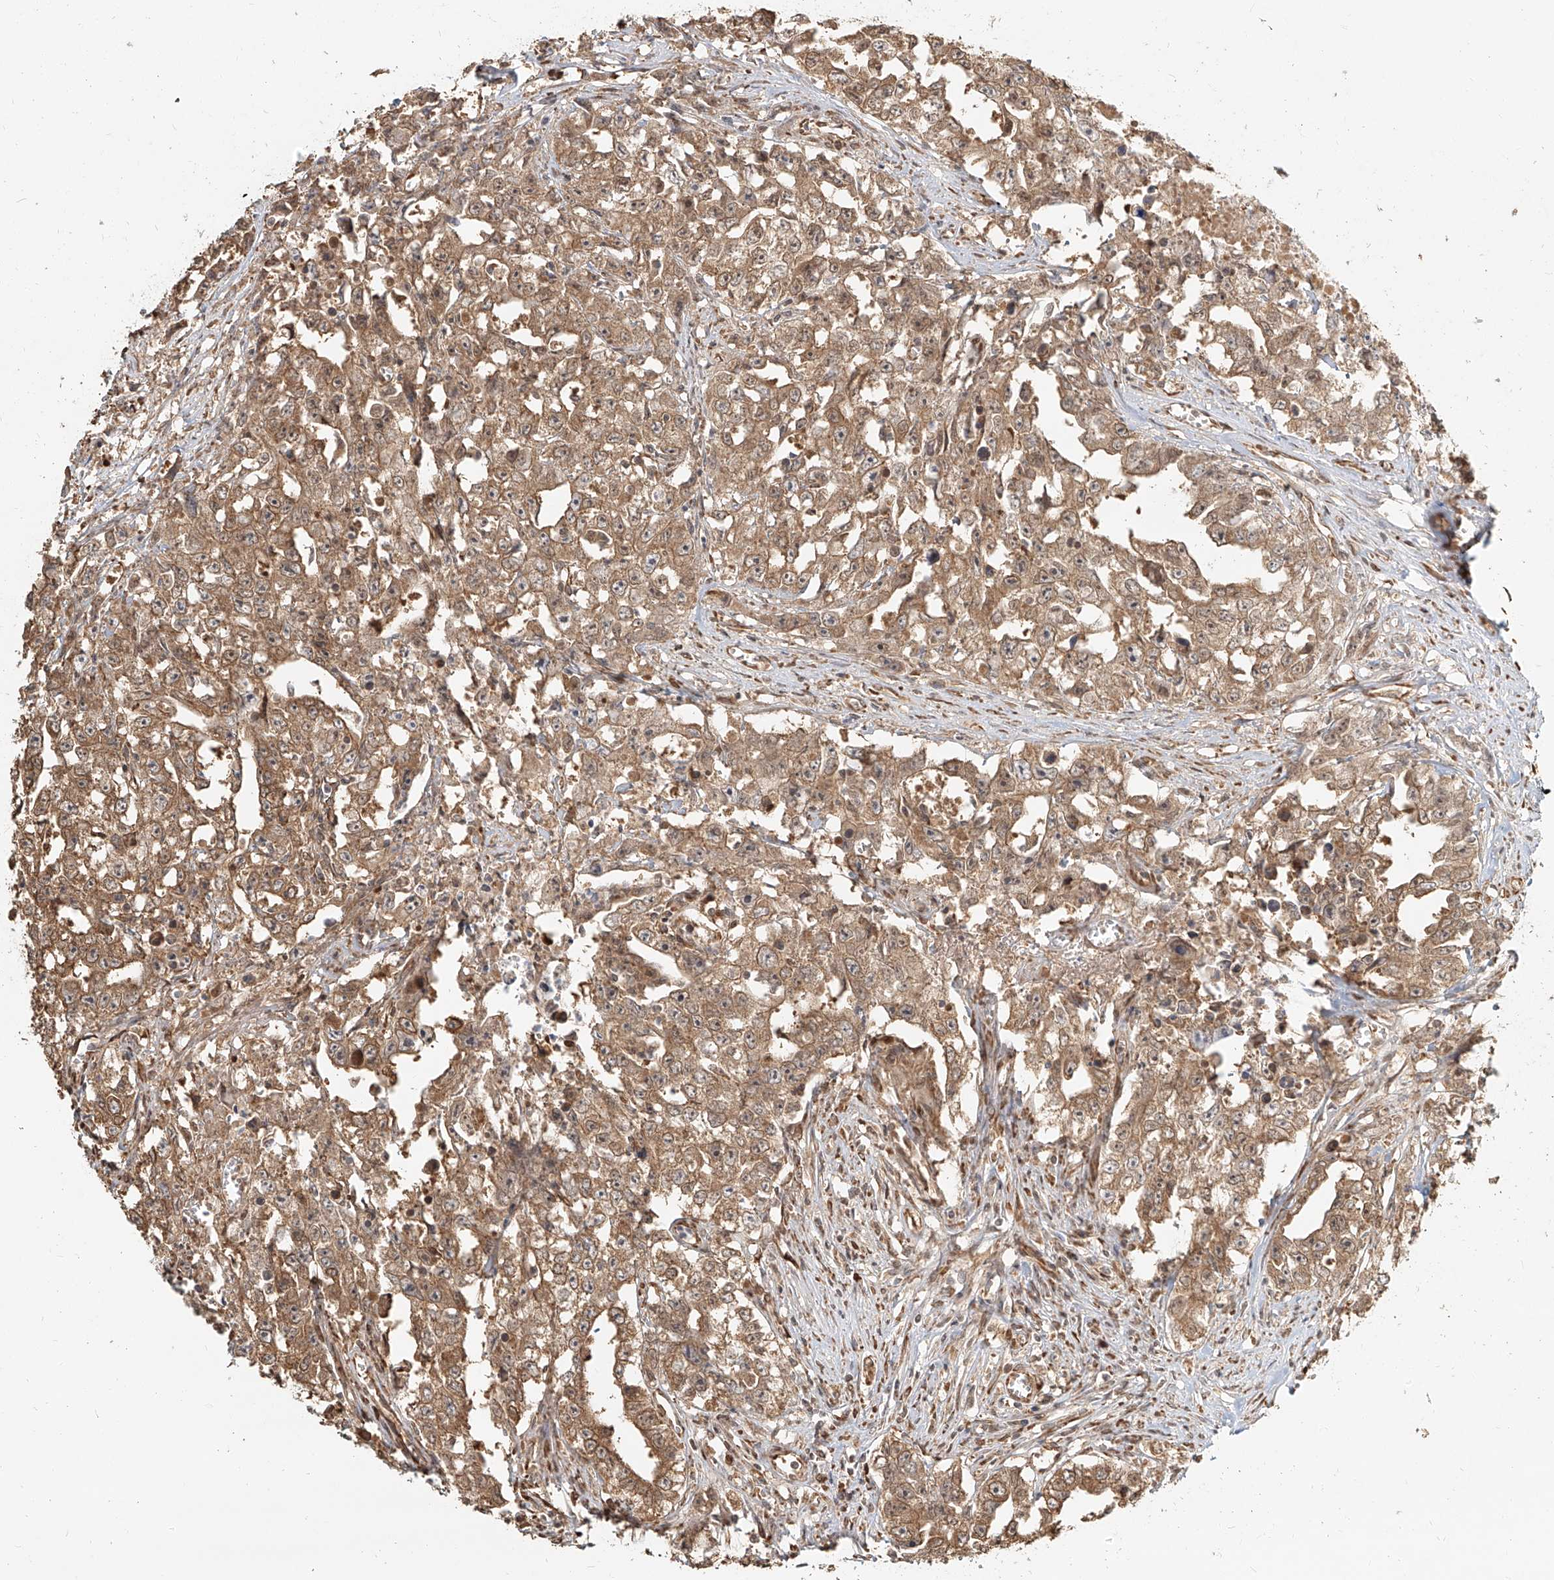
{"staining": {"intensity": "moderate", "quantity": ">75%", "location": "cytoplasmic/membranous"}, "tissue": "testis cancer", "cell_type": "Tumor cells", "image_type": "cancer", "snomed": [{"axis": "morphology", "description": "Seminoma, NOS"}, {"axis": "morphology", "description": "Carcinoma, Embryonal, NOS"}, {"axis": "topography", "description": "Testis"}], "caption": "Tumor cells show medium levels of moderate cytoplasmic/membranous positivity in approximately >75% of cells in testis cancer. The staining was performed using DAB, with brown indicating positive protein expression. Nuclei are stained blue with hematoxylin.", "gene": "UBE2K", "patient": {"sex": "male", "age": 43}}